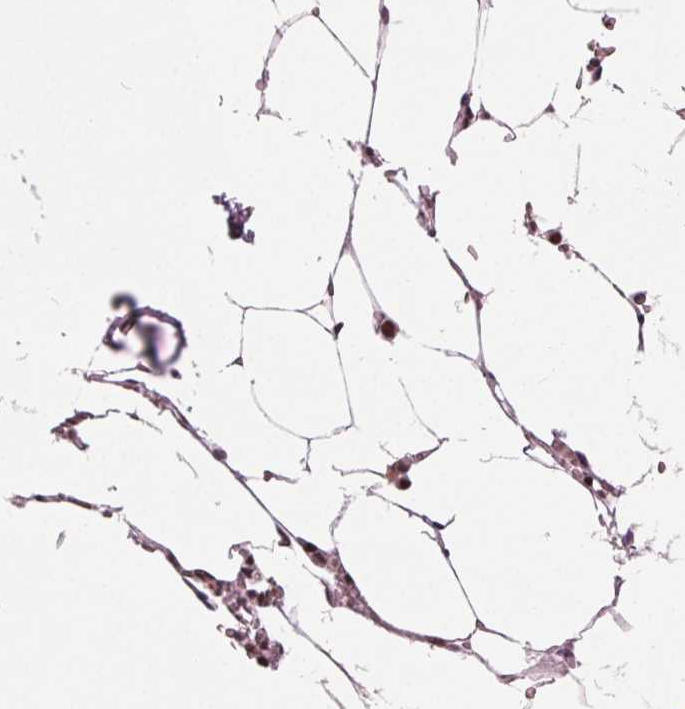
{"staining": {"intensity": "moderate", "quantity": "25%-75%", "location": "nuclear"}, "tissue": "bone marrow", "cell_type": "Hematopoietic cells", "image_type": "normal", "snomed": [{"axis": "morphology", "description": "Normal tissue, NOS"}, {"axis": "topography", "description": "Bone marrow"}], "caption": "Immunohistochemical staining of normal bone marrow shows medium levels of moderate nuclear expression in approximately 25%-75% of hematopoietic cells. Nuclei are stained in blue.", "gene": "LSM2", "patient": {"sex": "female", "age": 52}}